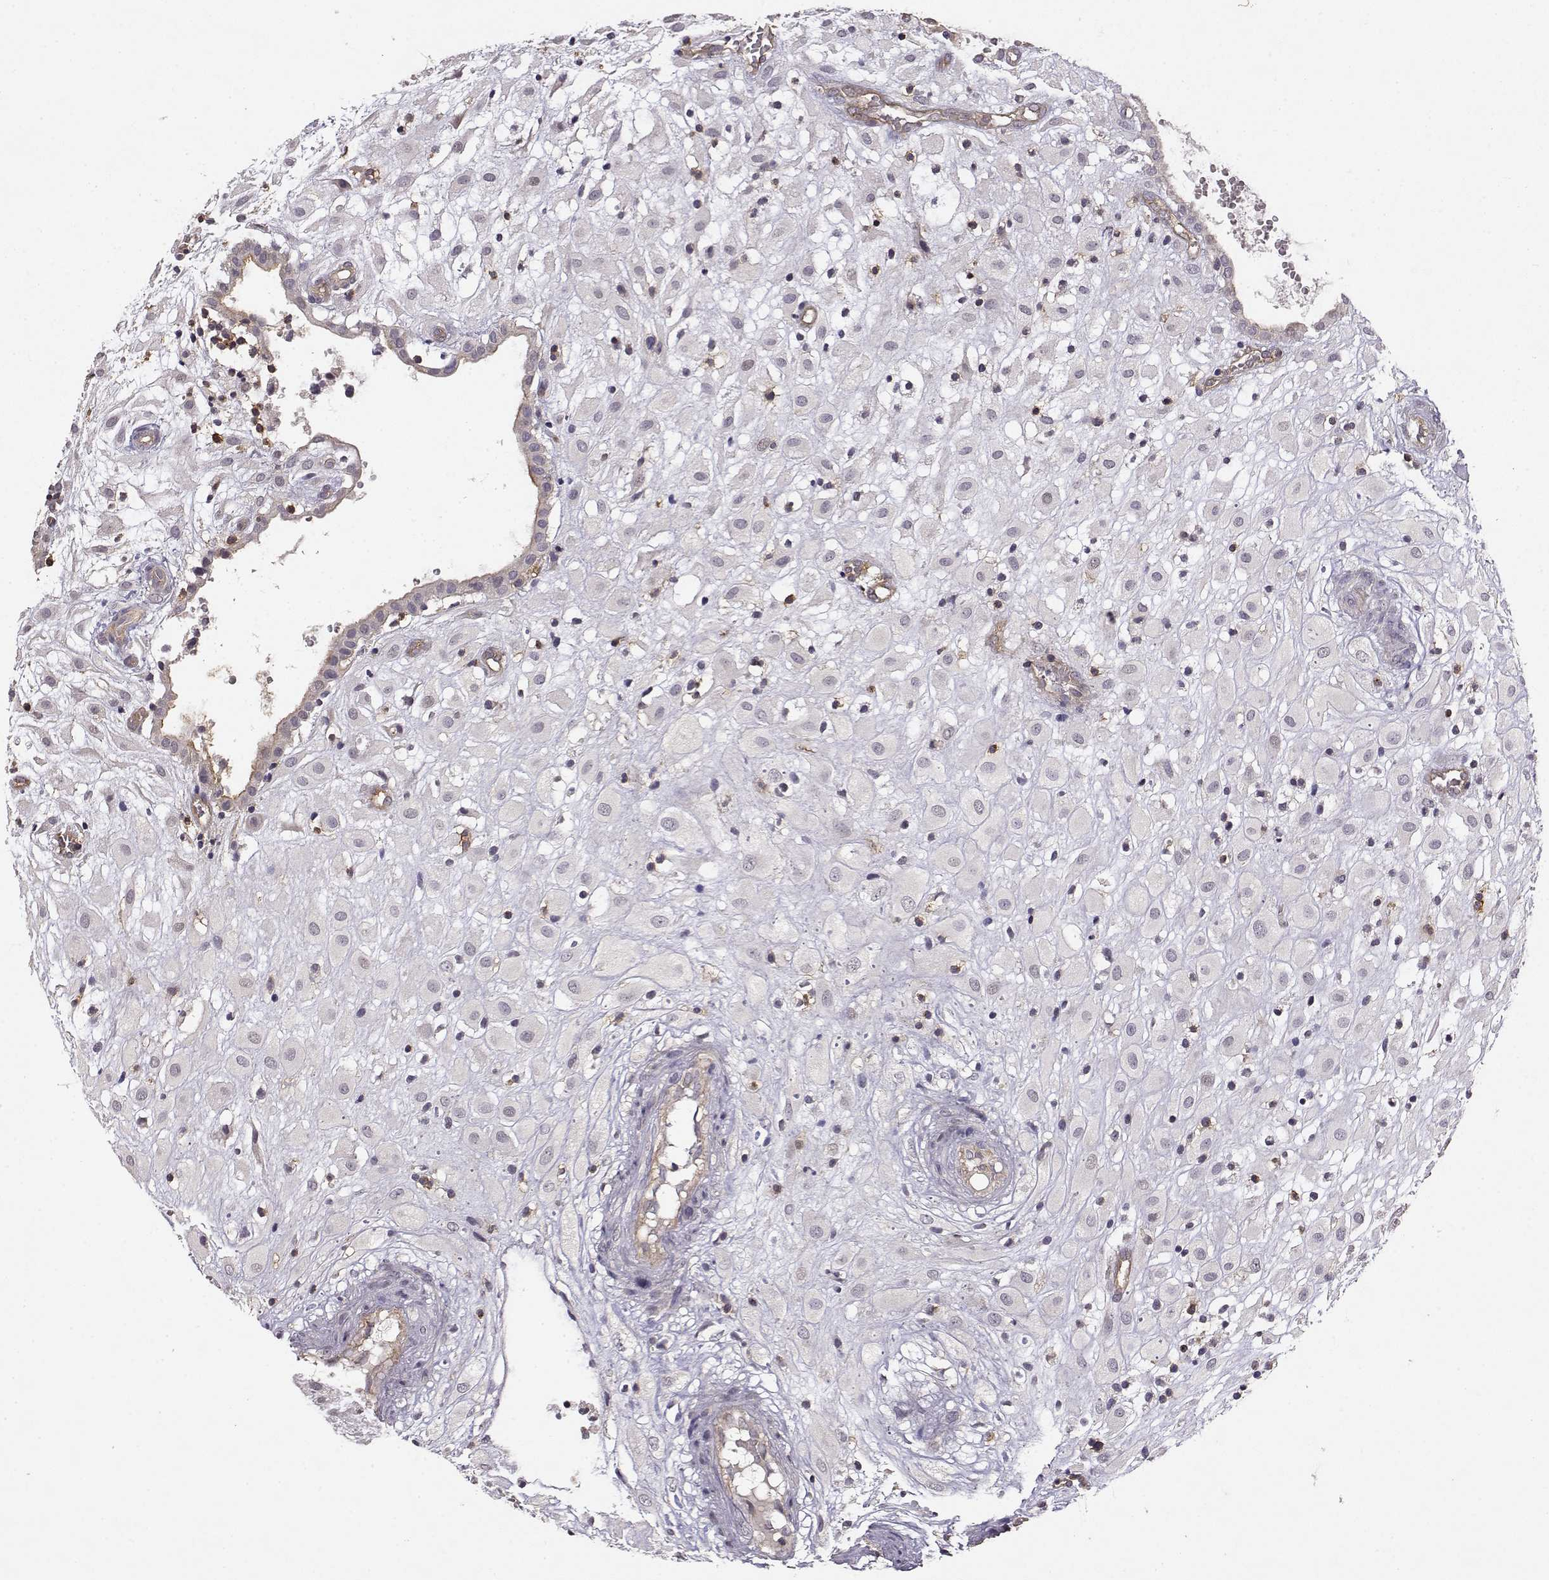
{"staining": {"intensity": "negative", "quantity": "none", "location": "none"}, "tissue": "placenta", "cell_type": "Decidual cells", "image_type": "normal", "snomed": [{"axis": "morphology", "description": "Normal tissue, NOS"}, {"axis": "topography", "description": "Placenta"}], "caption": "Immunohistochemistry photomicrograph of unremarkable human placenta stained for a protein (brown), which reveals no expression in decidual cells.", "gene": "IFITM1", "patient": {"sex": "female", "age": 24}}